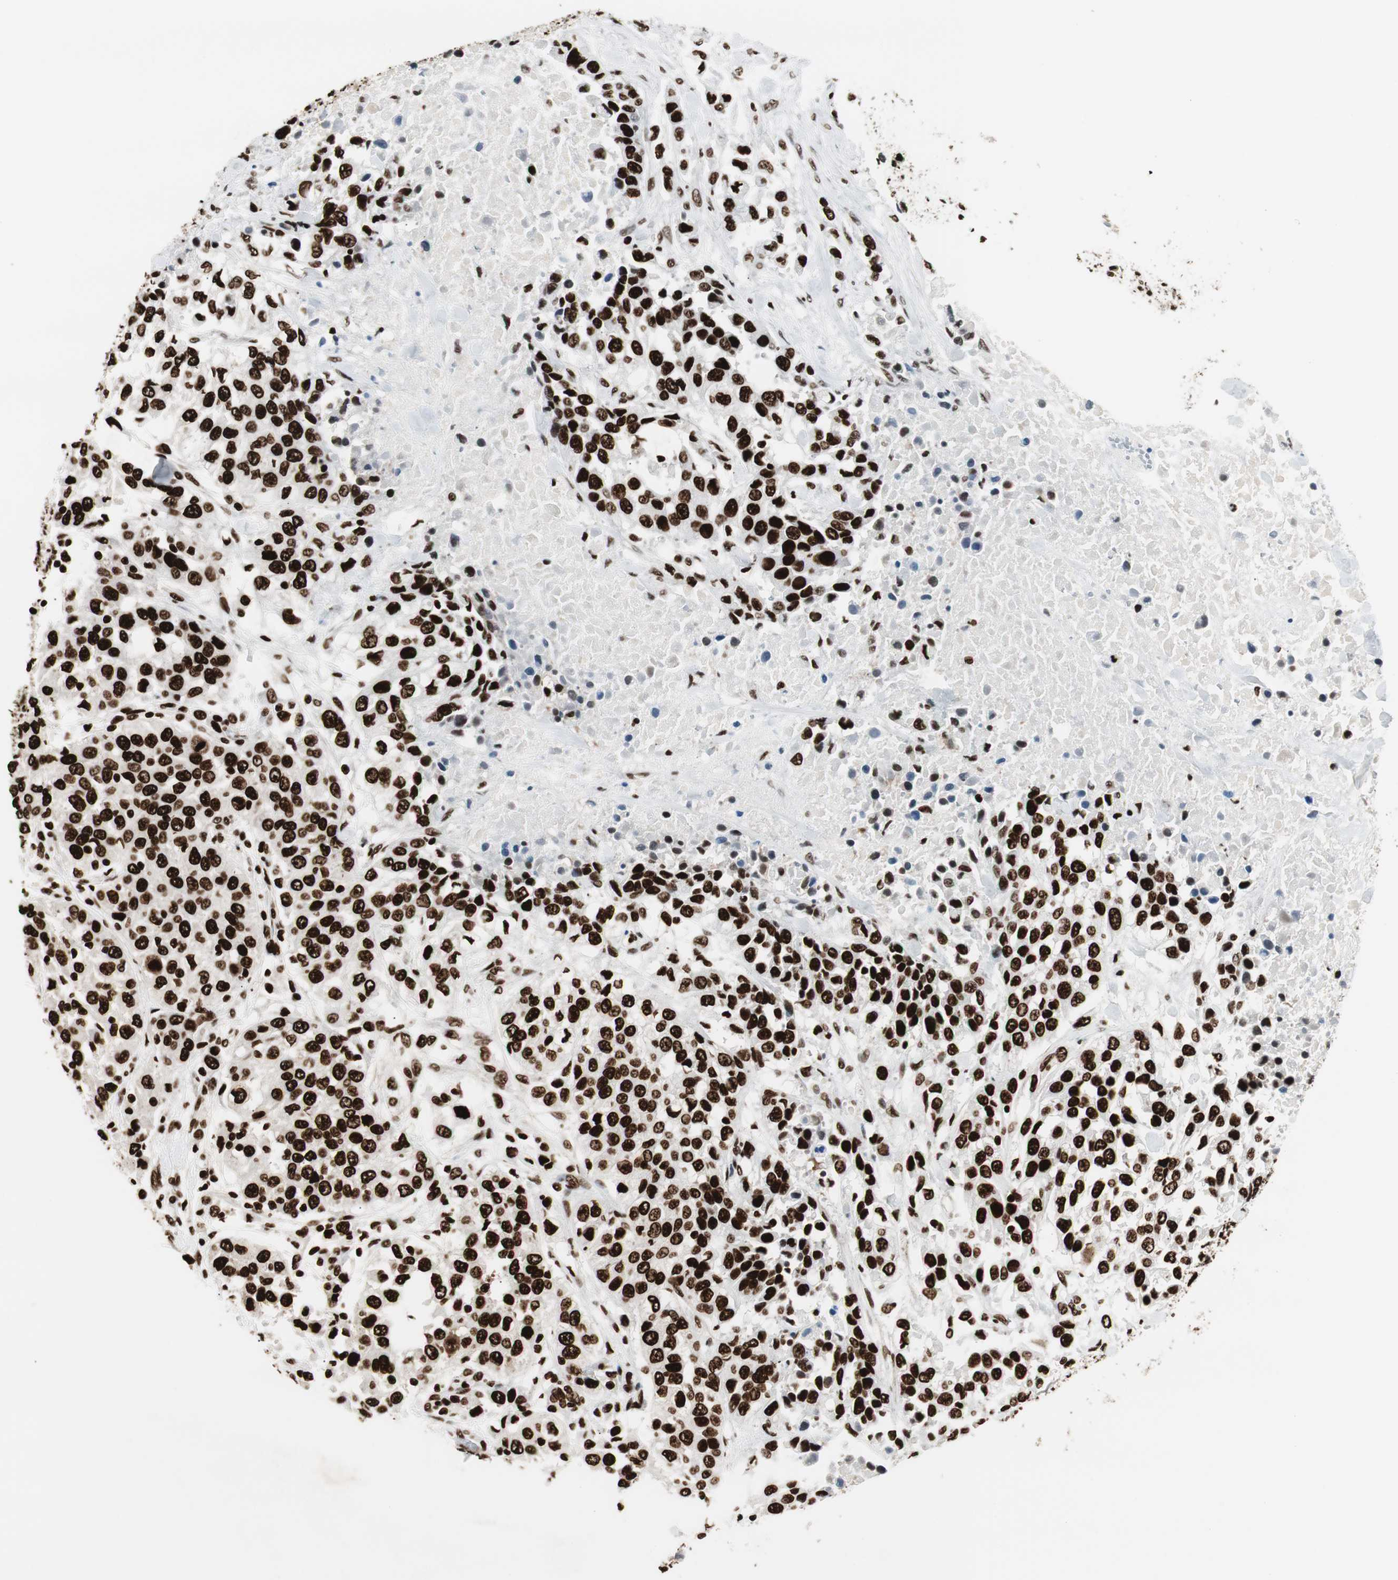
{"staining": {"intensity": "strong", "quantity": ">75%", "location": "nuclear"}, "tissue": "urothelial cancer", "cell_type": "Tumor cells", "image_type": "cancer", "snomed": [{"axis": "morphology", "description": "Urothelial carcinoma, High grade"}, {"axis": "topography", "description": "Urinary bladder"}], "caption": "Strong nuclear protein expression is appreciated in approximately >75% of tumor cells in urothelial carcinoma (high-grade). (DAB IHC, brown staining for protein, blue staining for nuclei).", "gene": "MTA2", "patient": {"sex": "female", "age": 80}}